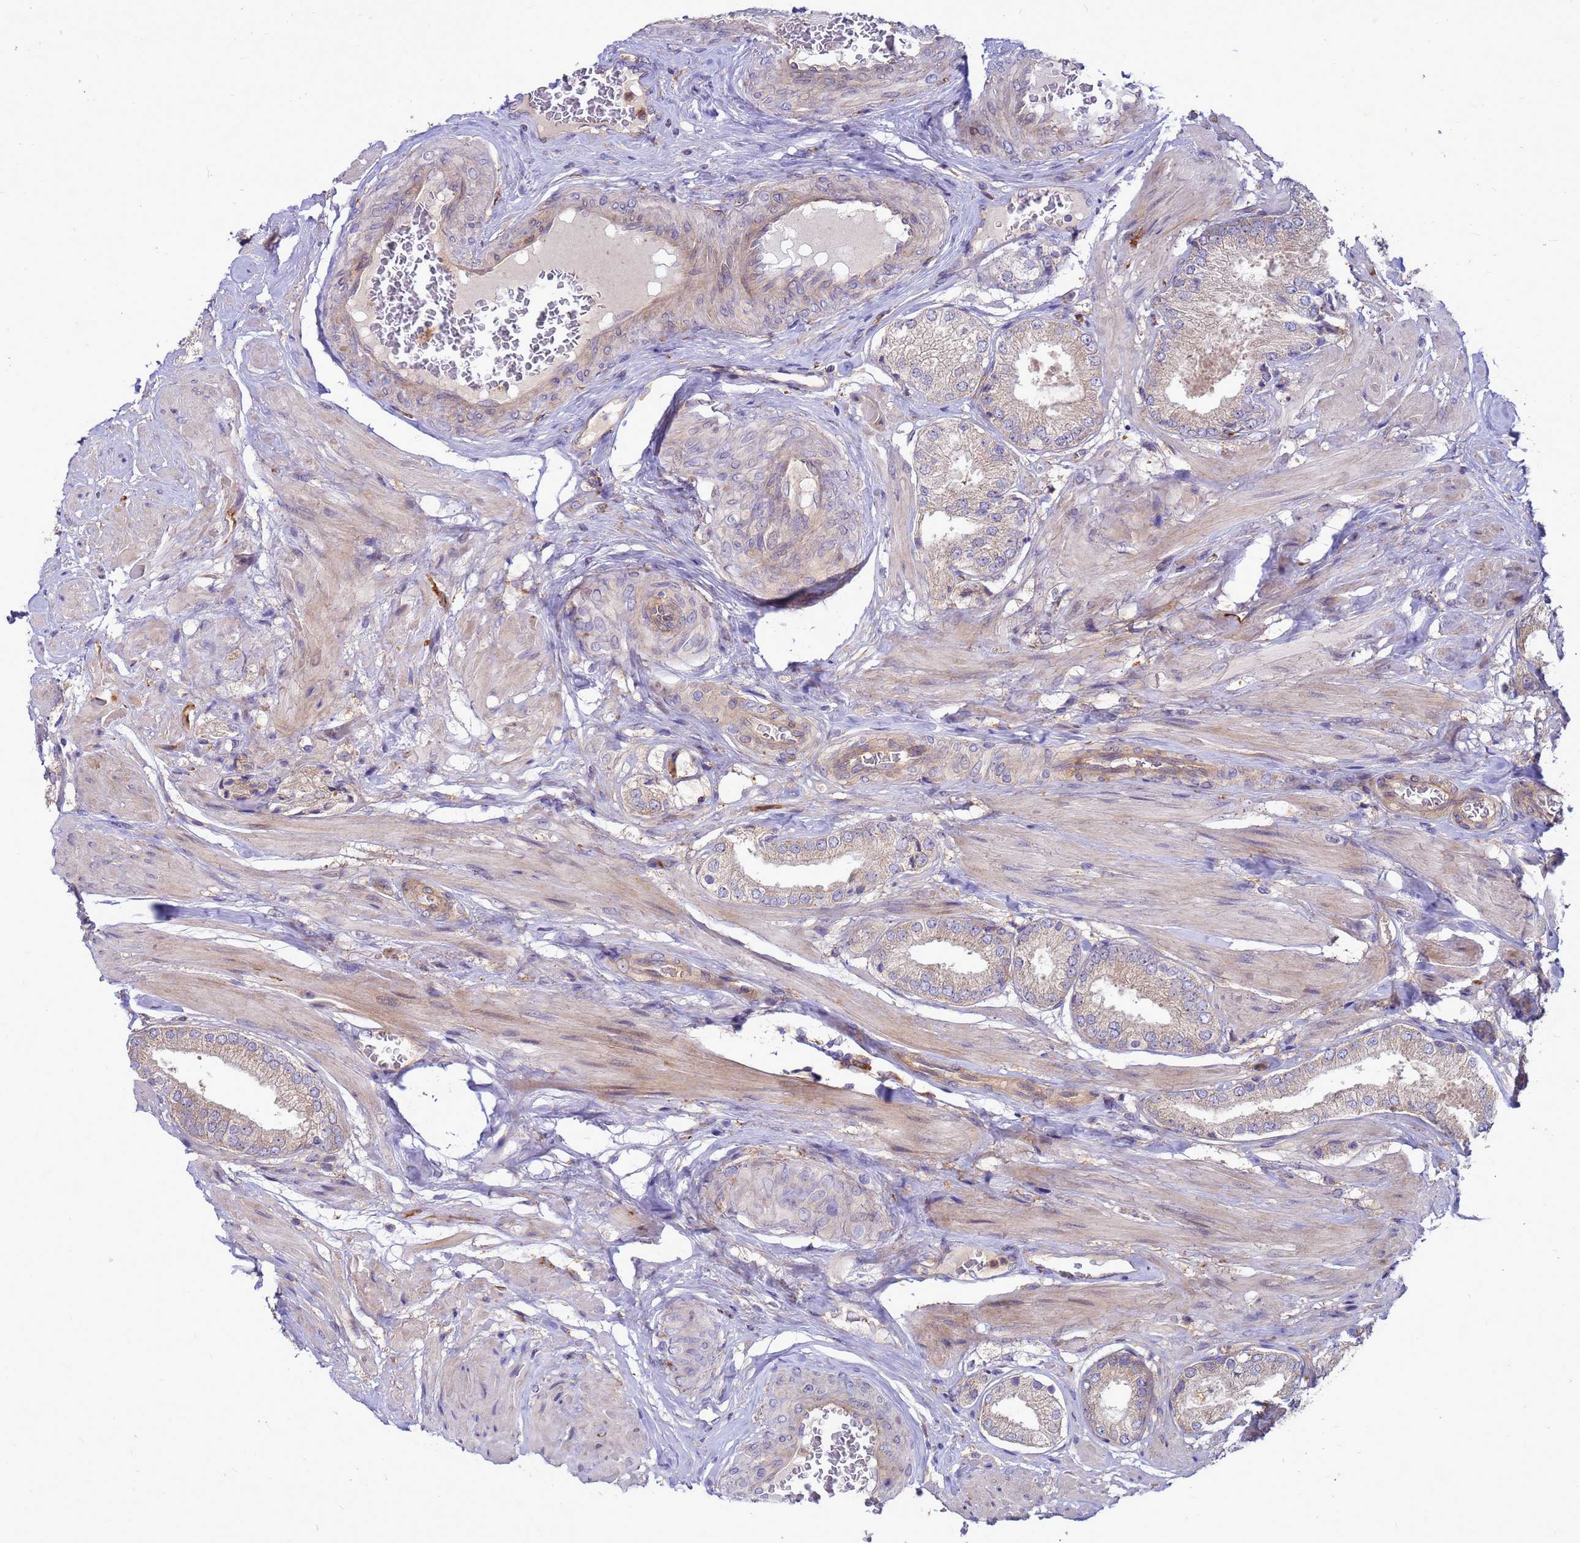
{"staining": {"intensity": "weak", "quantity": "<25%", "location": "cytoplasmic/membranous"}, "tissue": "prostate cancer", "cell_type": "Tumor cells", "image_type": "cancer", "snomed": [{"axis": "morphology", "description": "Adenocarcinoma, High grade"}, {"axis": "topography", "description": "Prostate and seminal vesicle, NOS"}], "caption": "DAB (3,3'-diaminobenzidine) immunohistochemical staining of human prostate cancer reveals no significant expression in tumor cells.", "gene": "RNF215", "patient": {"sex": "male", "age": 64}}